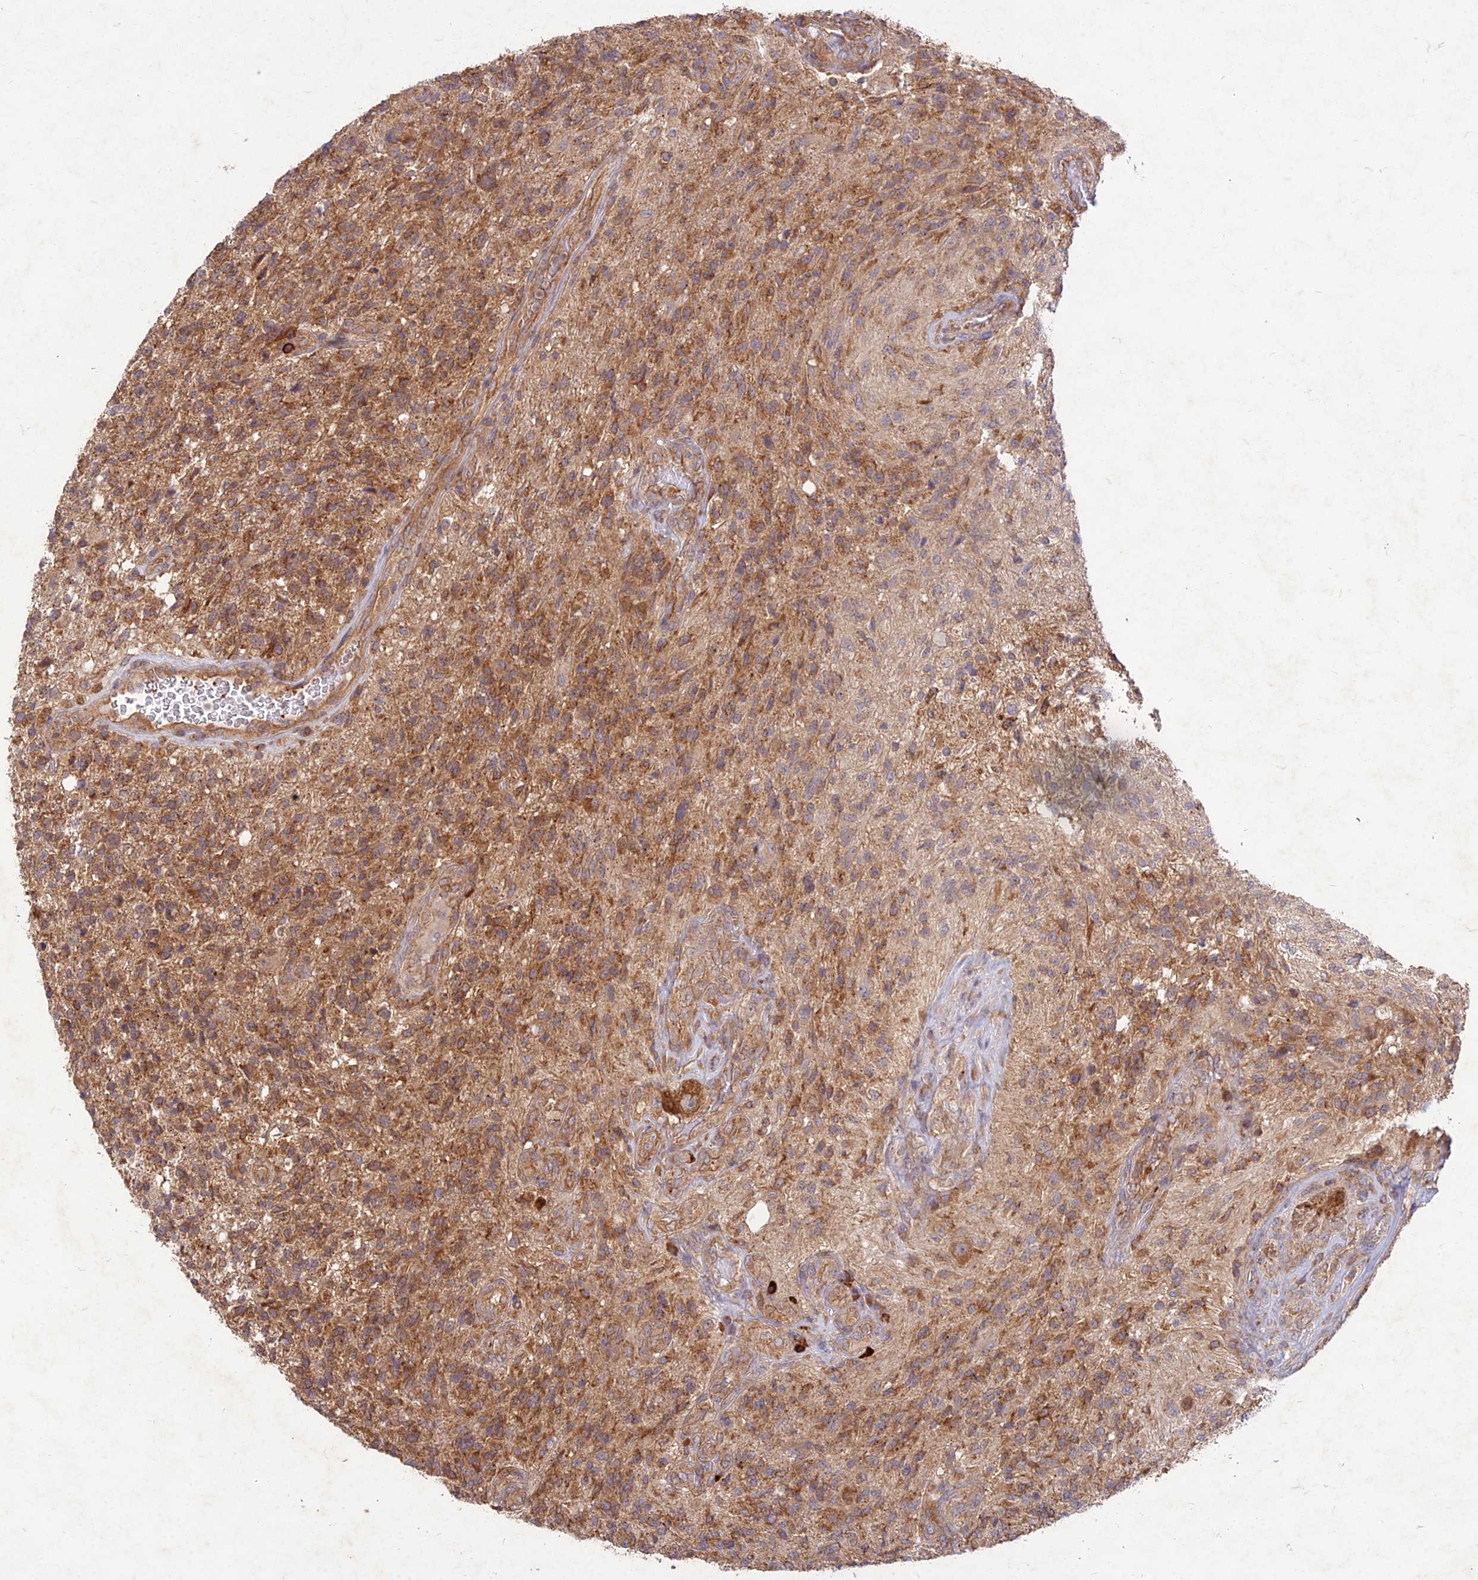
{"staining": {"intensity": "moderate", "quantity": ">75%", "location": "cytoplasmic/membranous"}, "tissue": "glioma", "cell_type": "Tumor cells", "image_type": "cancer", "snomed": [{"axis": "morphology", "description": "Glioma, malignant, High grade"}, {"axis": "topography", "description": "Brain"}], "caption": "About >75% of tumor cells in human glioma display moderate cytoplasmic/membranous protein positivity as visualized by brown immunohistochemical staining.", "gene": "NXNL2", "patient": {"sex": "male", "age": 56}}